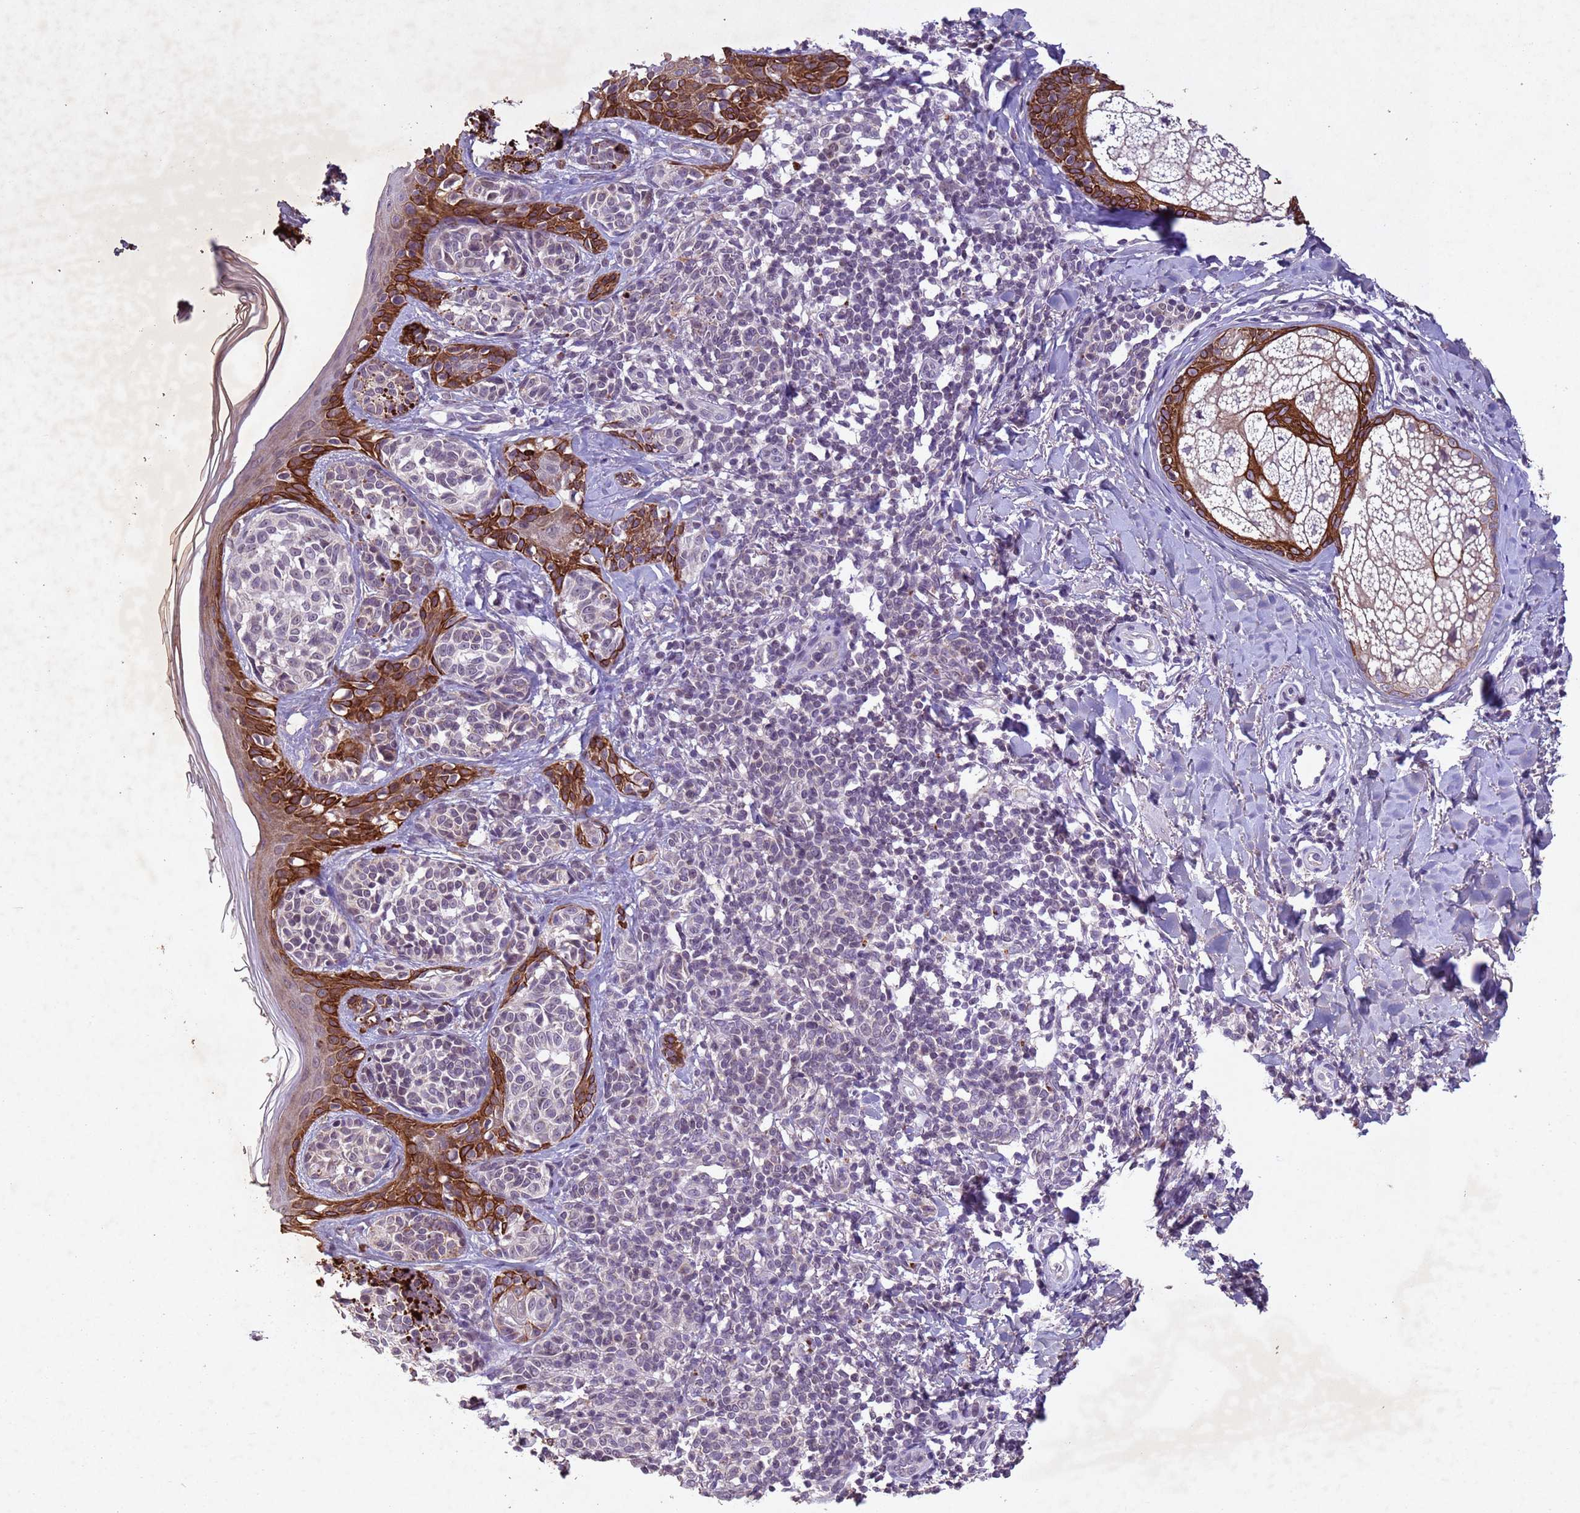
{"staining": {"intensity": "negative", "quantity": "none", "location": "none"}, "tissue": "melanoma", "cell_type": "Tumor cells", "image_type": "cancer", "snomed": [{"axis": "morphology", "description": "Malignant melanoma, NOS"}, {"axis": "topography", "description": "Skin of upper extremity"}], "caption": "Tumor cells are negative for brown protein staining in melanoma. (DAB immunohistochemistry (IHC), high magnification).", "gene": "NLRP11", "patient": {"sex": "male", "age": 40}}